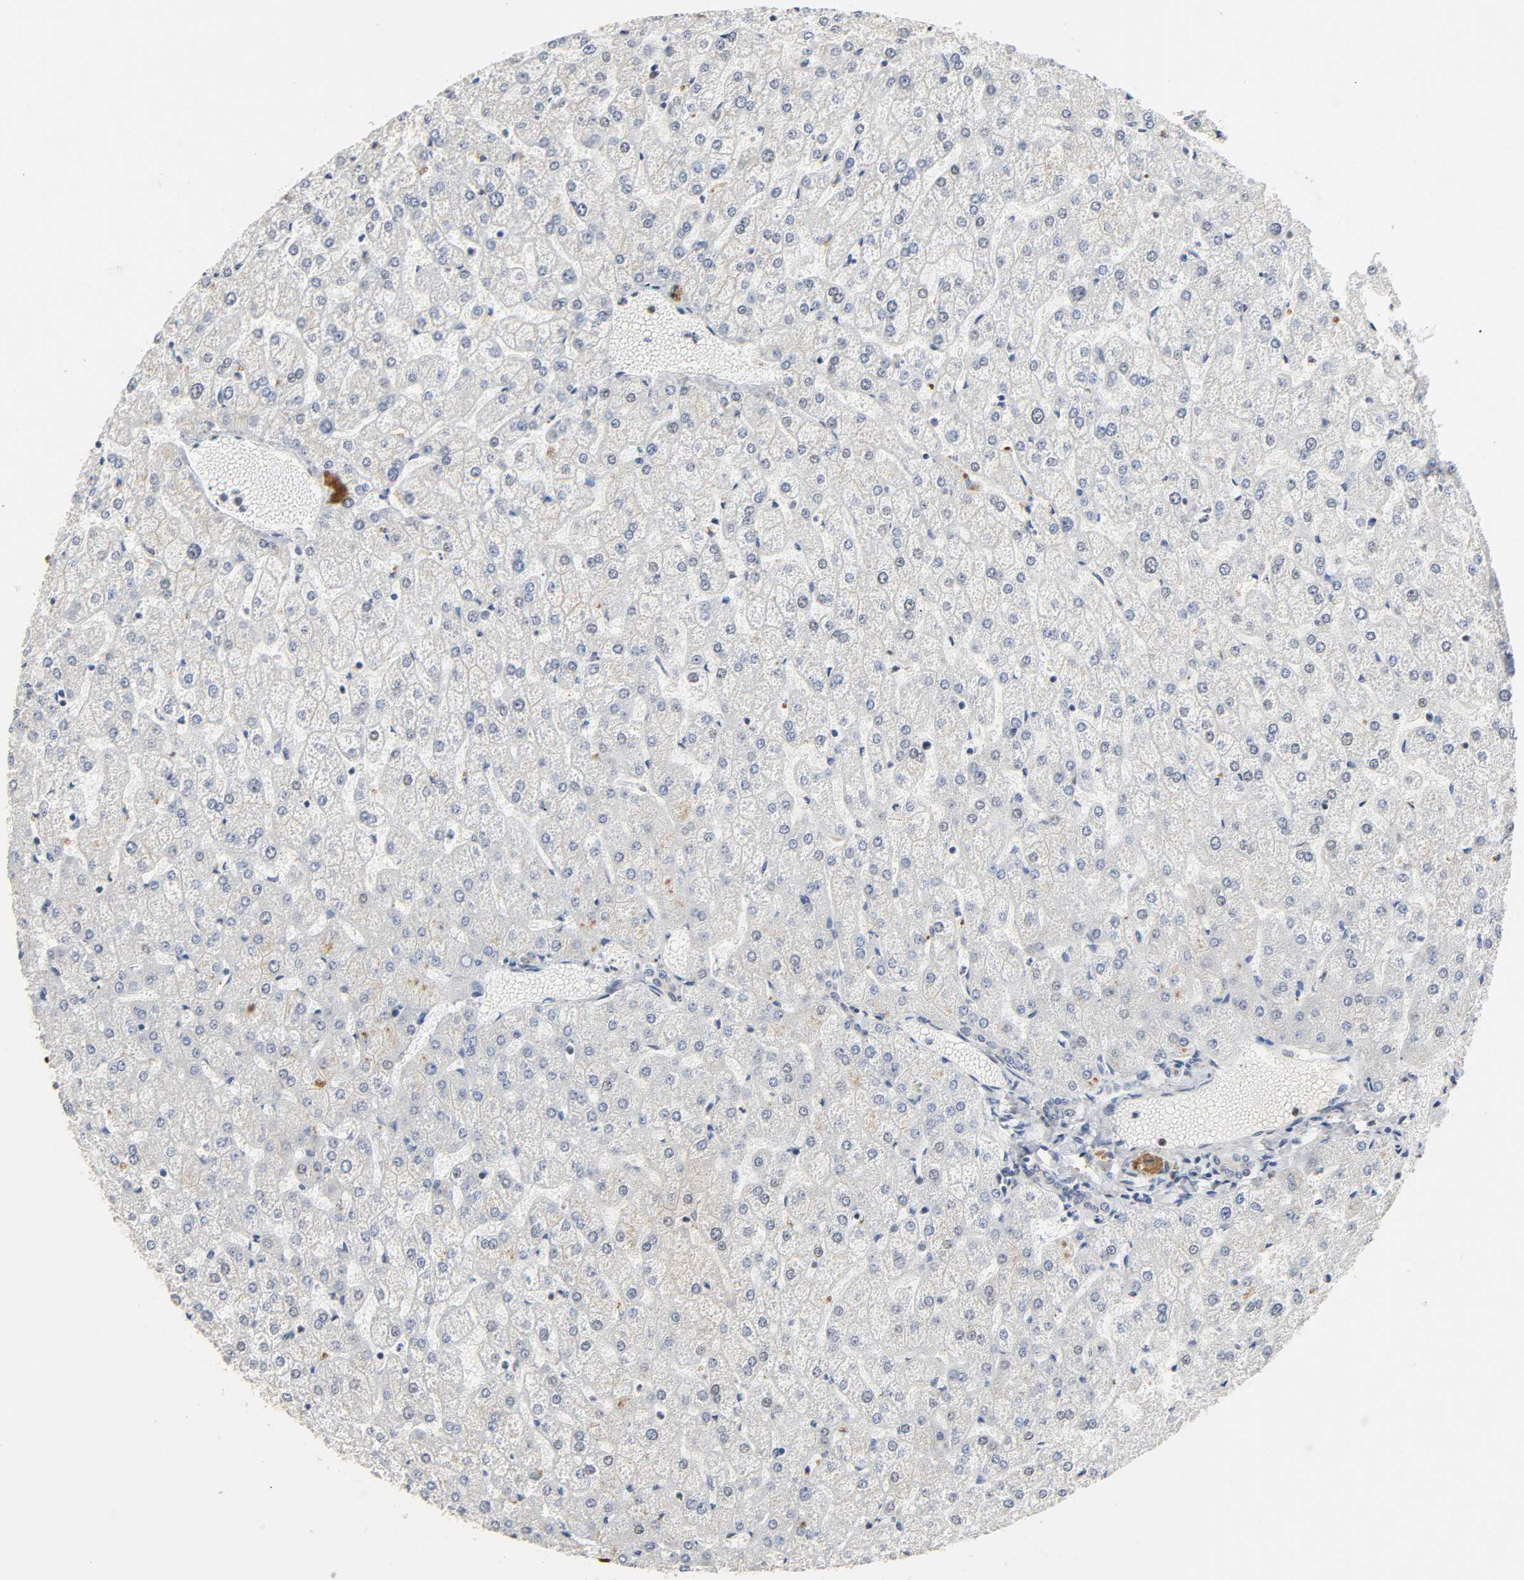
{"staining": {"intensity": "weak", "quantity": "25%-75%", "location": "nuclear"}, "tissue": "liver", "cell_type": "Cholangiocytes", "image_type": "normal", "snomed": [{"axis": "morphology", "description": "Normal tissue, NOS"}, {"axis": "topography", "description": "Liver"}], "caption": "This is a photomicrograph of IHC staining of unremarkable liver, which shows weak staining in the nuclear of cholangiocytes.", "gene": "NCOA6", "patient": {"sex": "female", "age": 32}}